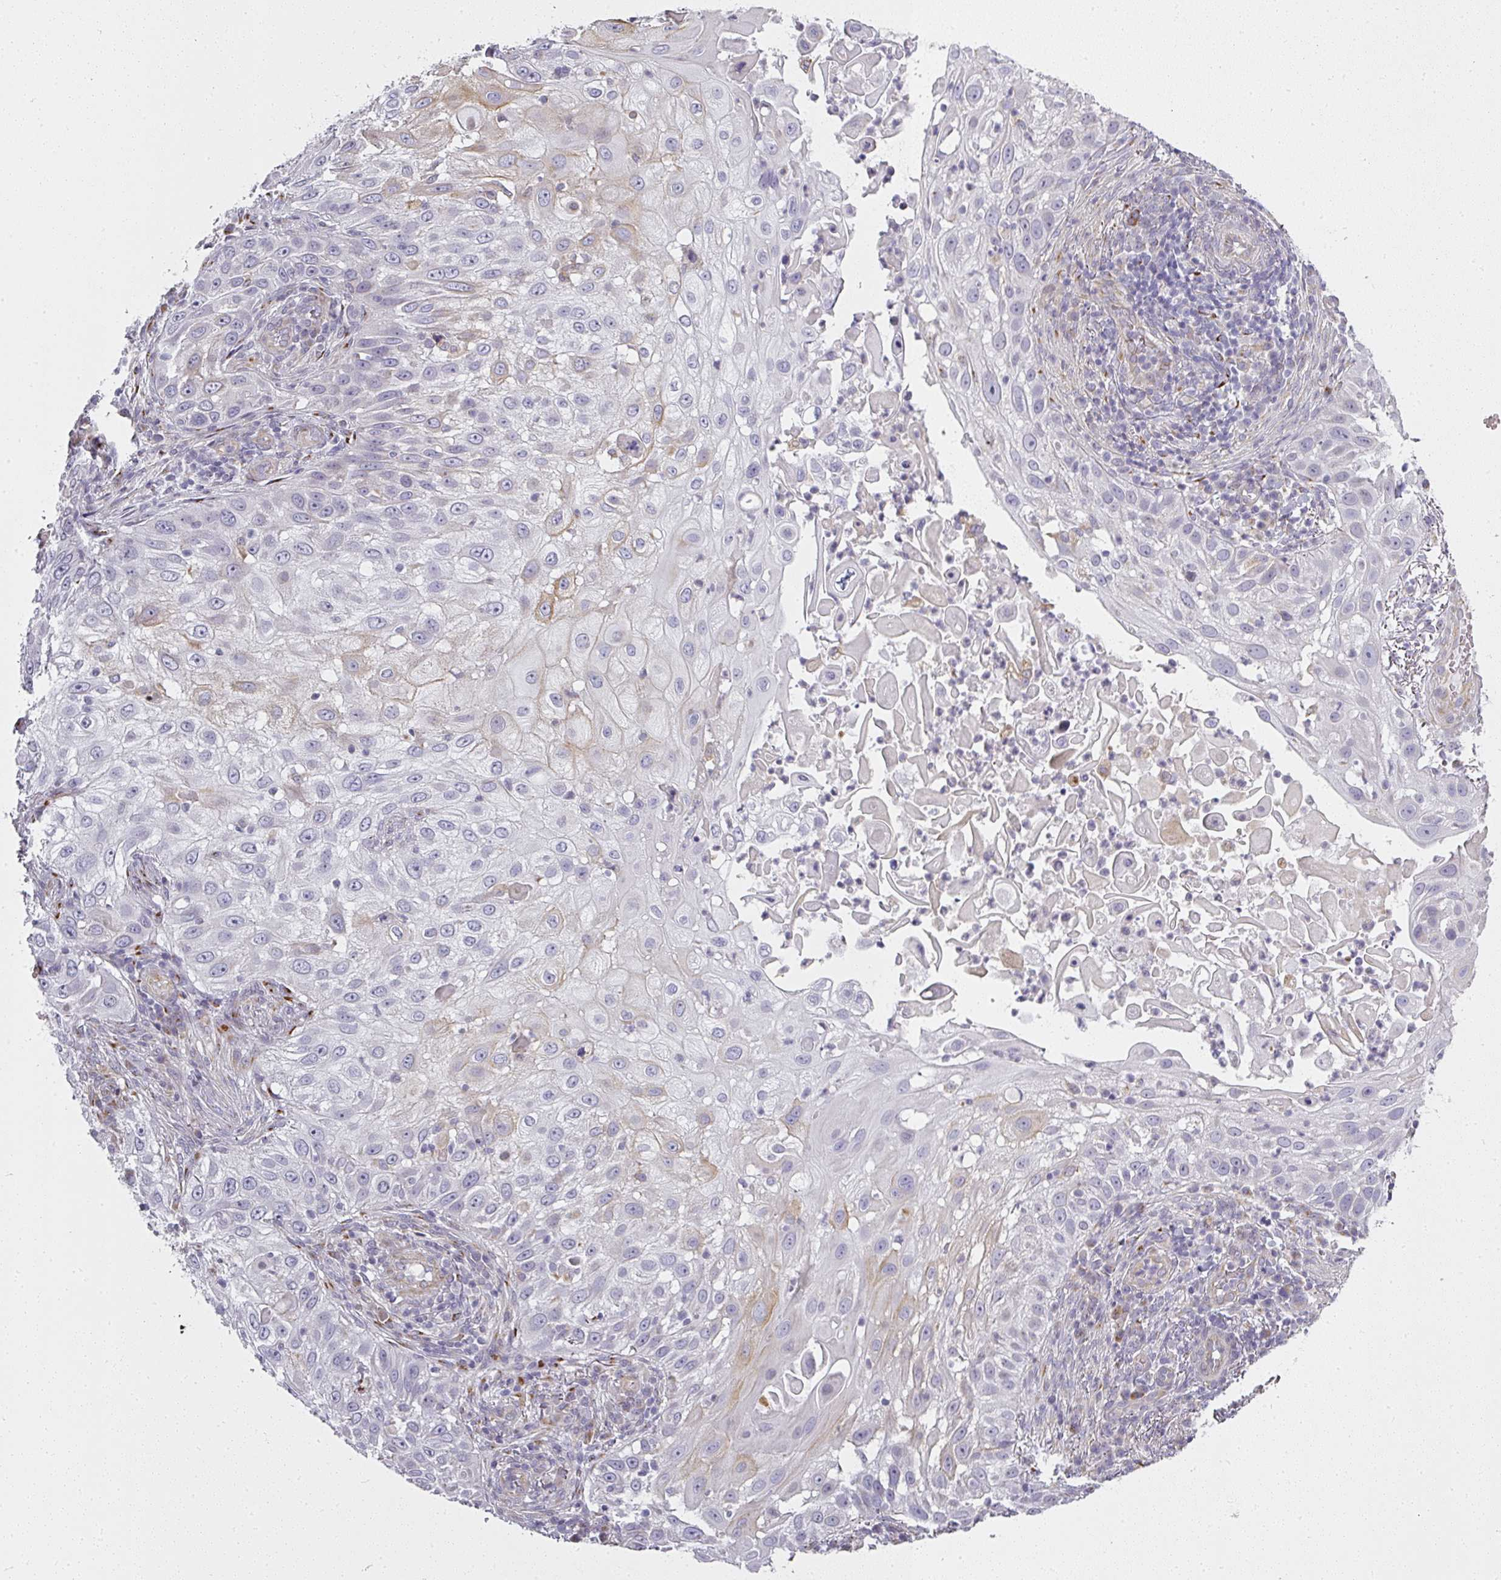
{"staining": {"intensity": "weak", "quantity": "<25%", "location": "cytoplasmic/membranous"}, "tissue": "skin cancer", "cell_type": "Tumor cells", "image_type": "cancer", "snomed": [{"axis": "morphology", "description": "Squamous cell carcinoma, NOS"}, {"axis": "topography", "description": "Skin"}], "caption": "Immunohistochemistry (IHC) of human squamous cell carcinoma (skin) displays no positivity in tumor cells.", "gene": "ATP8B2", "patient": {"sex": "female", "age": 44}}